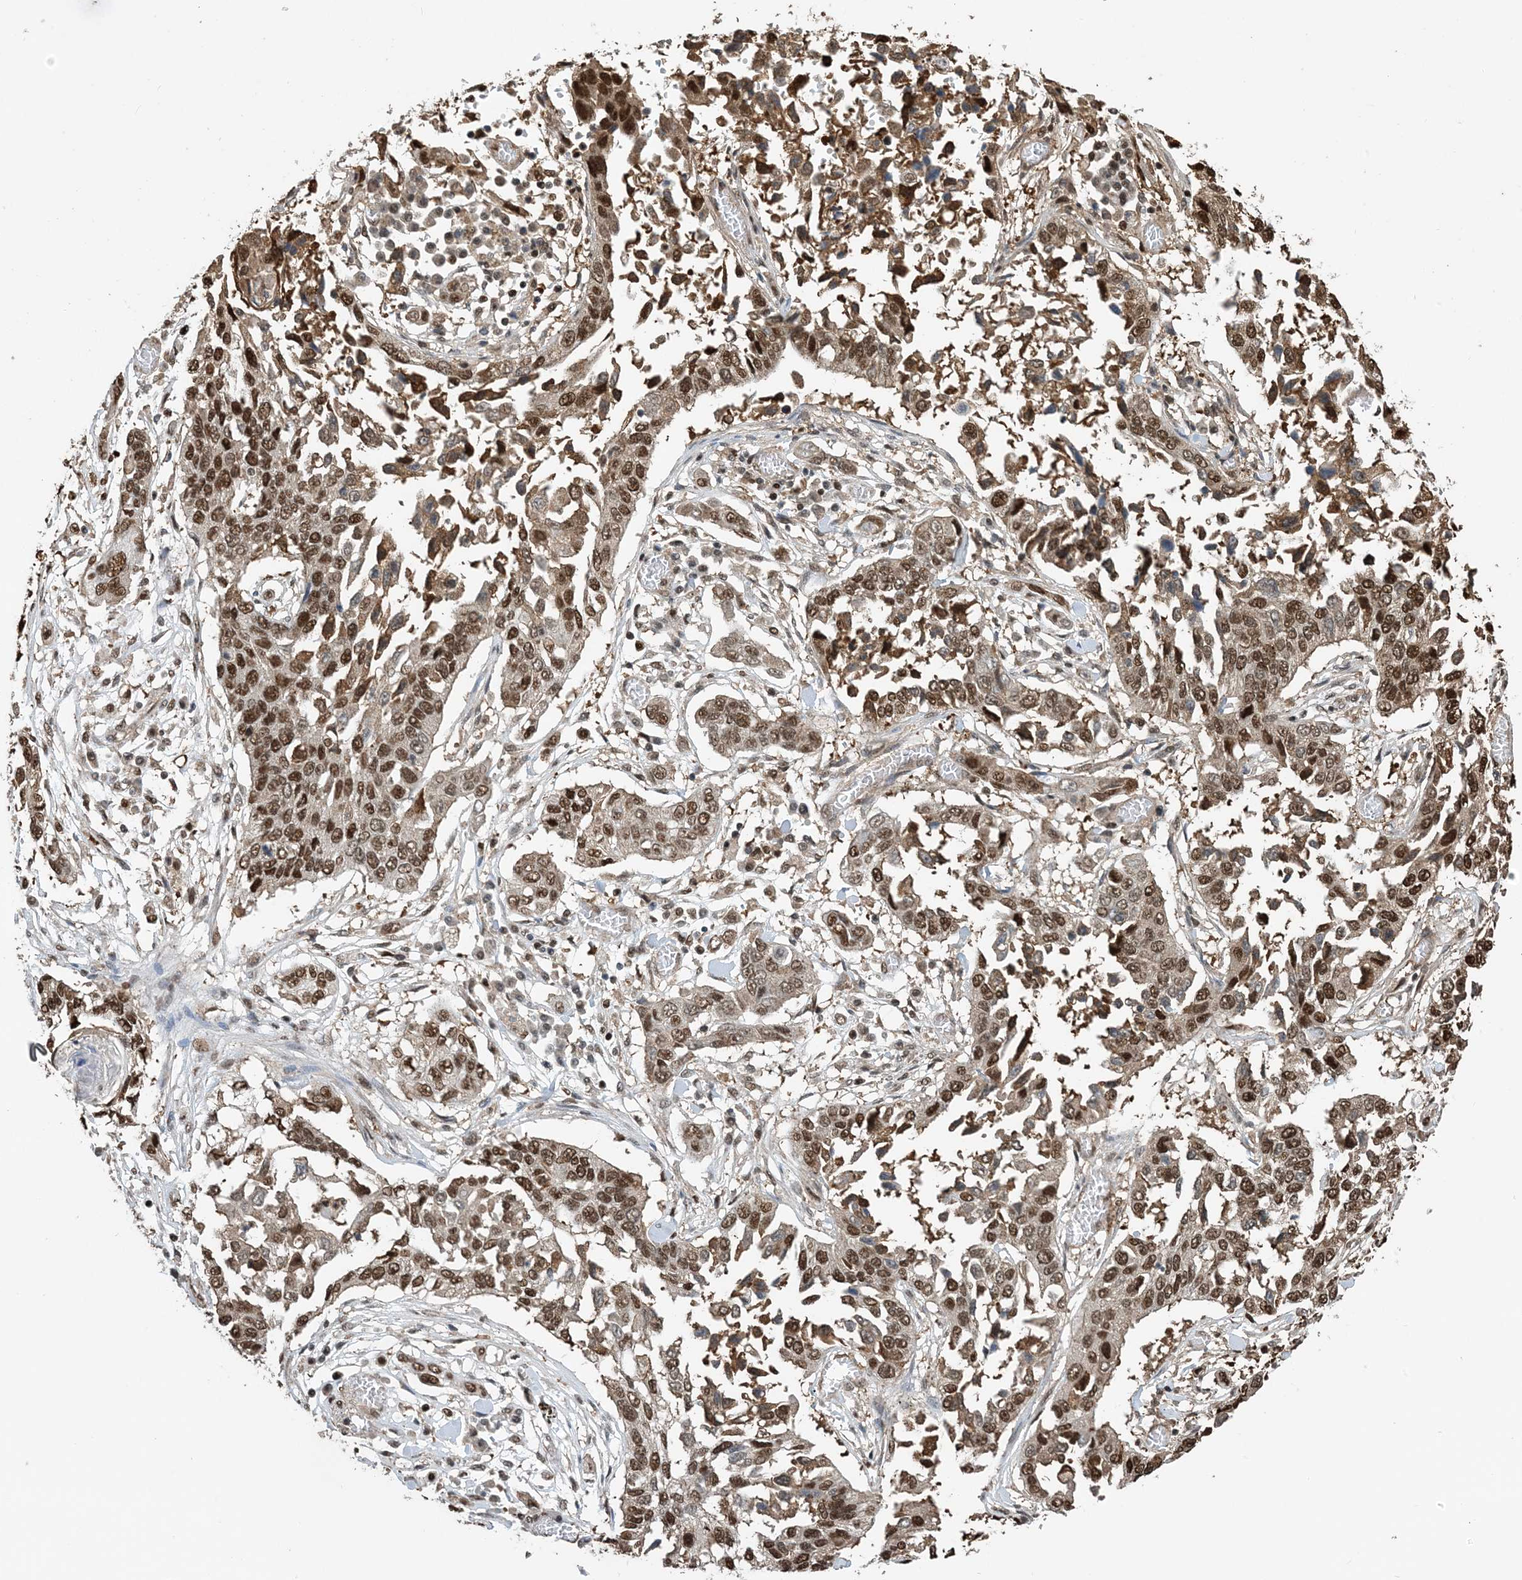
{"staining": {"intensity": "moderate", "quantity": ">75%", "location": "nuclear"}, "tissue": "lung cancer", "cell_type": "Tumor cells", "image_type": "cancer", "snomed": [{"axis": "morphology", "description": "Squamous cell carcinoma, NOS"}, {"axis": "topography", "description": "Lung"}], "caption": "Moderate nuclear protein expression is identified in approximately >75% of tumor cells in squamous cell carcinoma (lung).", "gene": "HSPA1A", "patient": {"sex": "male", "age": 71}}